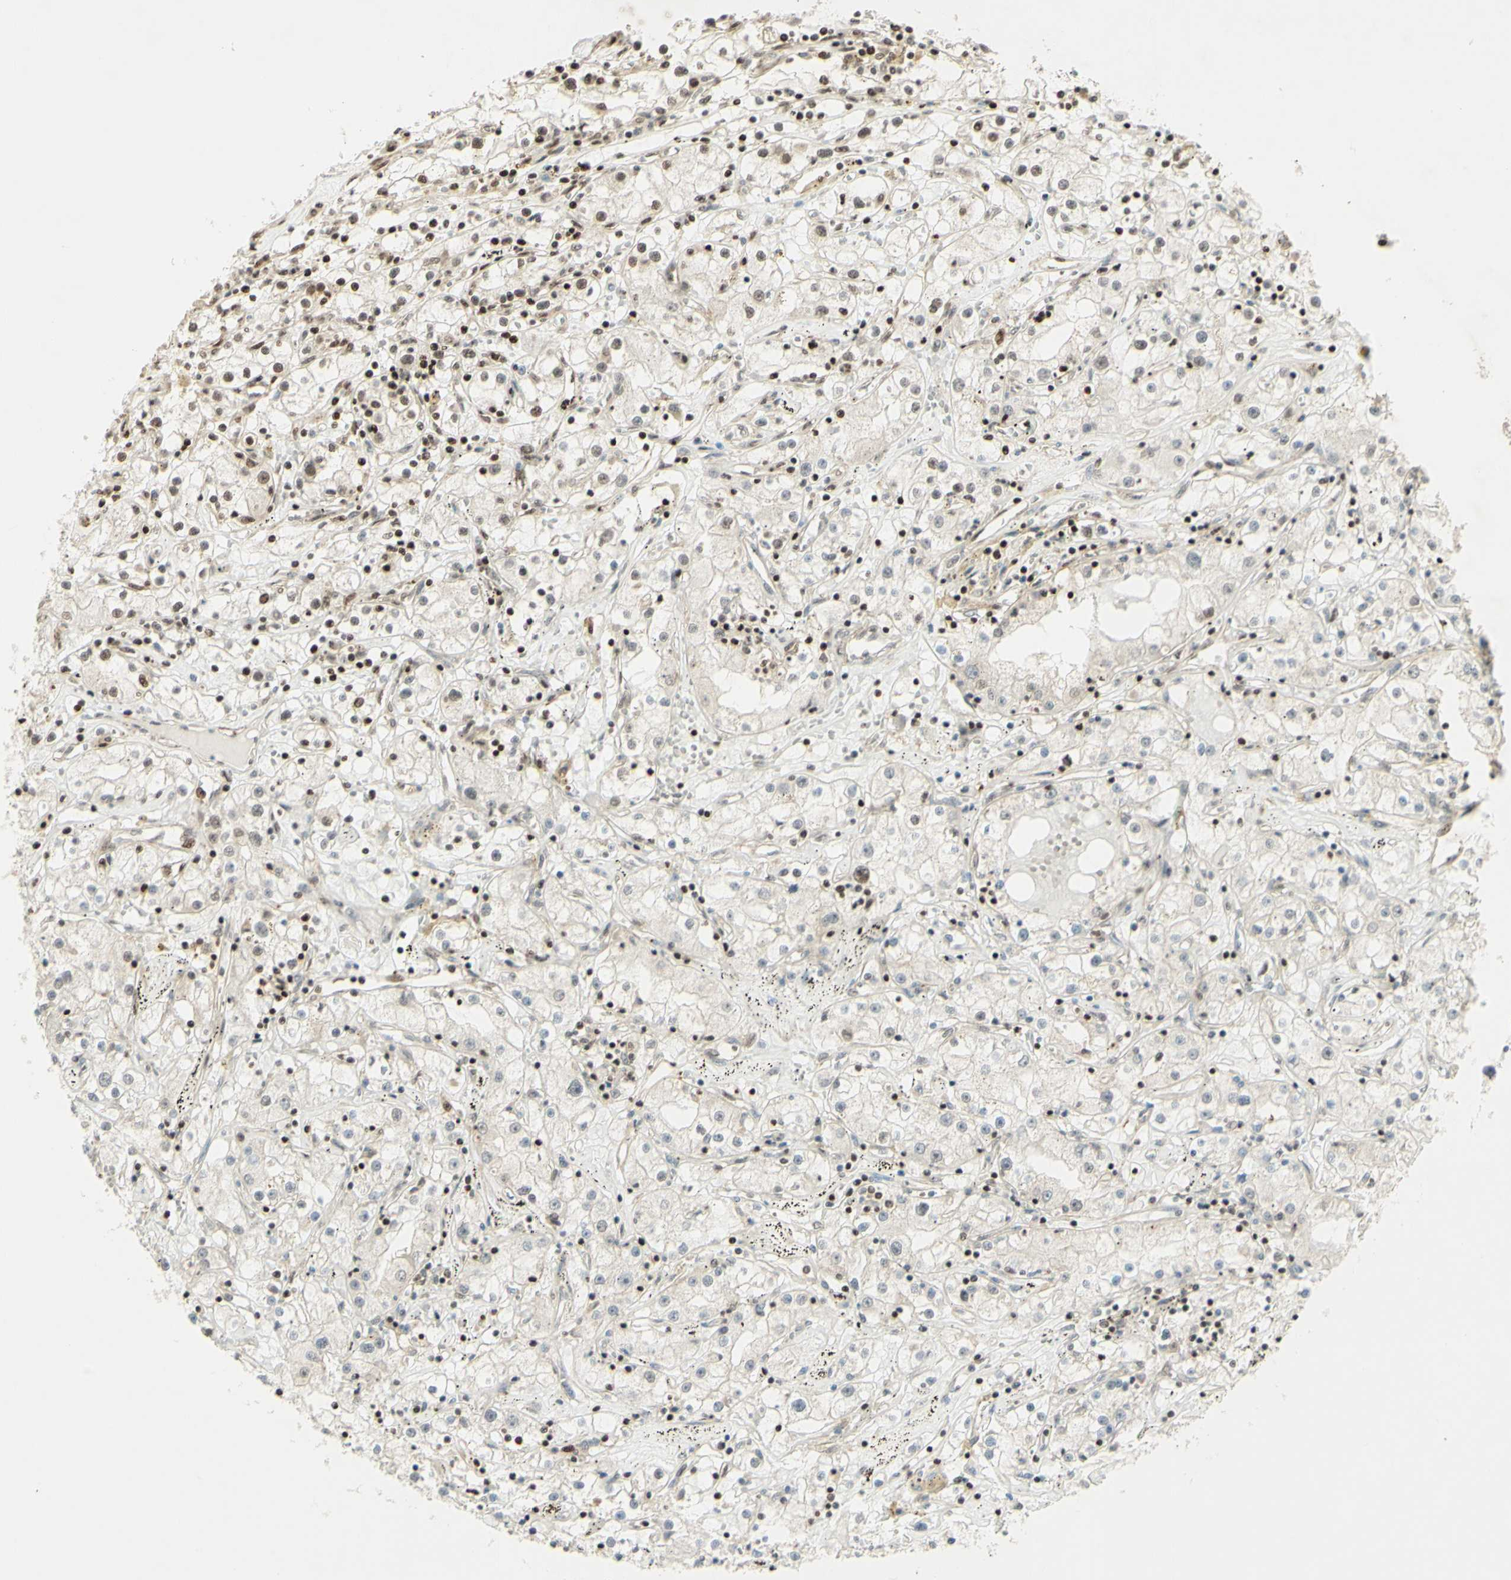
{"staining": {"intensity": "weak", "quantity": "<25%", "location": "nuclear"}, "tissue": "renal cancer", "cell_type": "Tumor cells", "image_type": "cancer", "snomed": [{"axis": "morphology", "description": "Adenocarcinoma, NOS"}, {"axis": "topography", "description": "Kidney"}], "caption": "Renal cancer was stained to show a protein in brown. There is no significant expression in tumor cells.", "gene": "ZMYM6", "patient": {"sex": "male", "age": 56}}